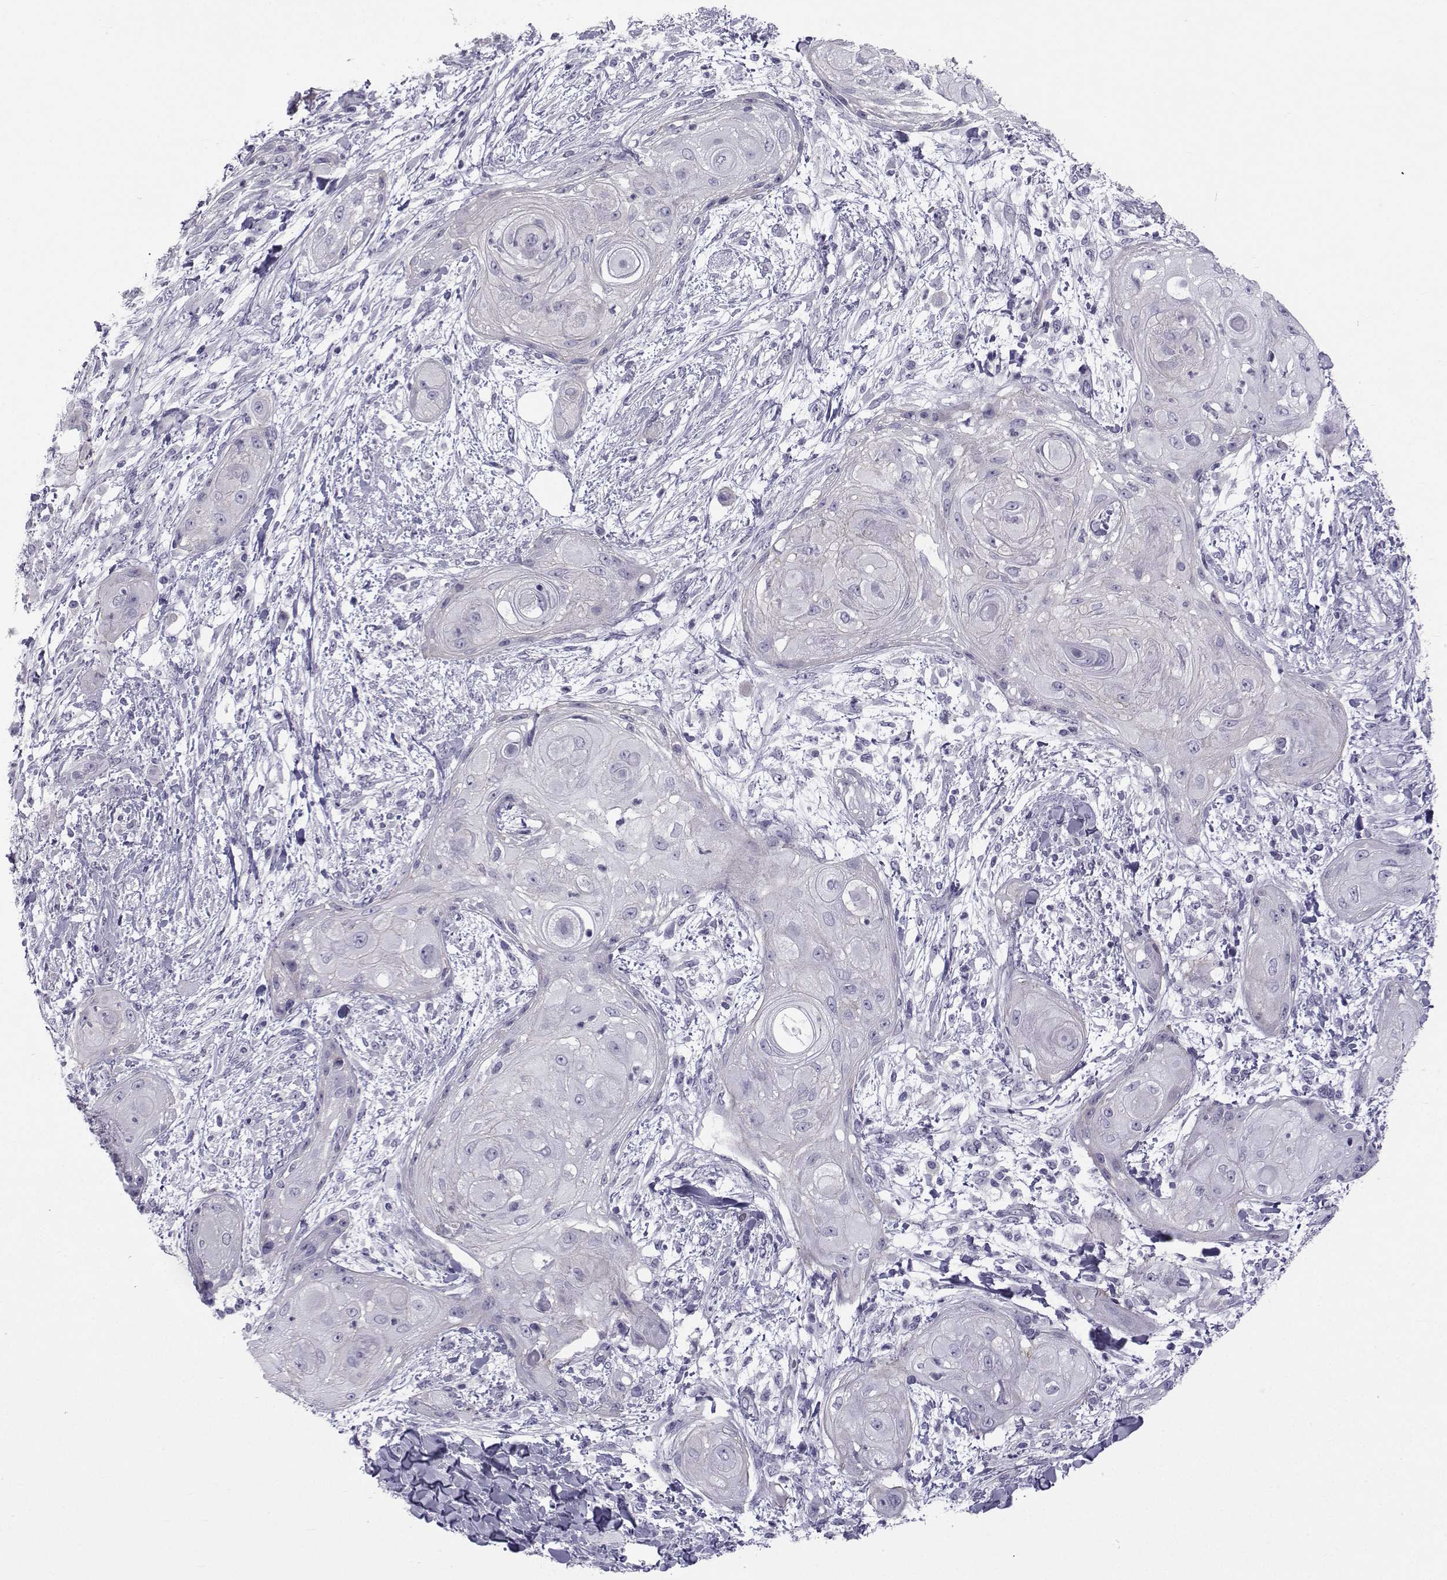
{"staining": {"intensity": "negative", "quantity": "none", "location": "none"}, "tissue": "skin cancer", "cell_type": "Tumor cells", "image_type": "cancer", "snomed": [{"axis": "morphology", "description": "Squamous cell carcinoma, NOS"}, {"axis": "topography", "description": "Skin"}], "caption": "DAB immunohistochemical staining of skin cancer shows no significant expression in tumor cells.", "gene": "SPANXD", "patient": {"sex": "male", "age": 62}}